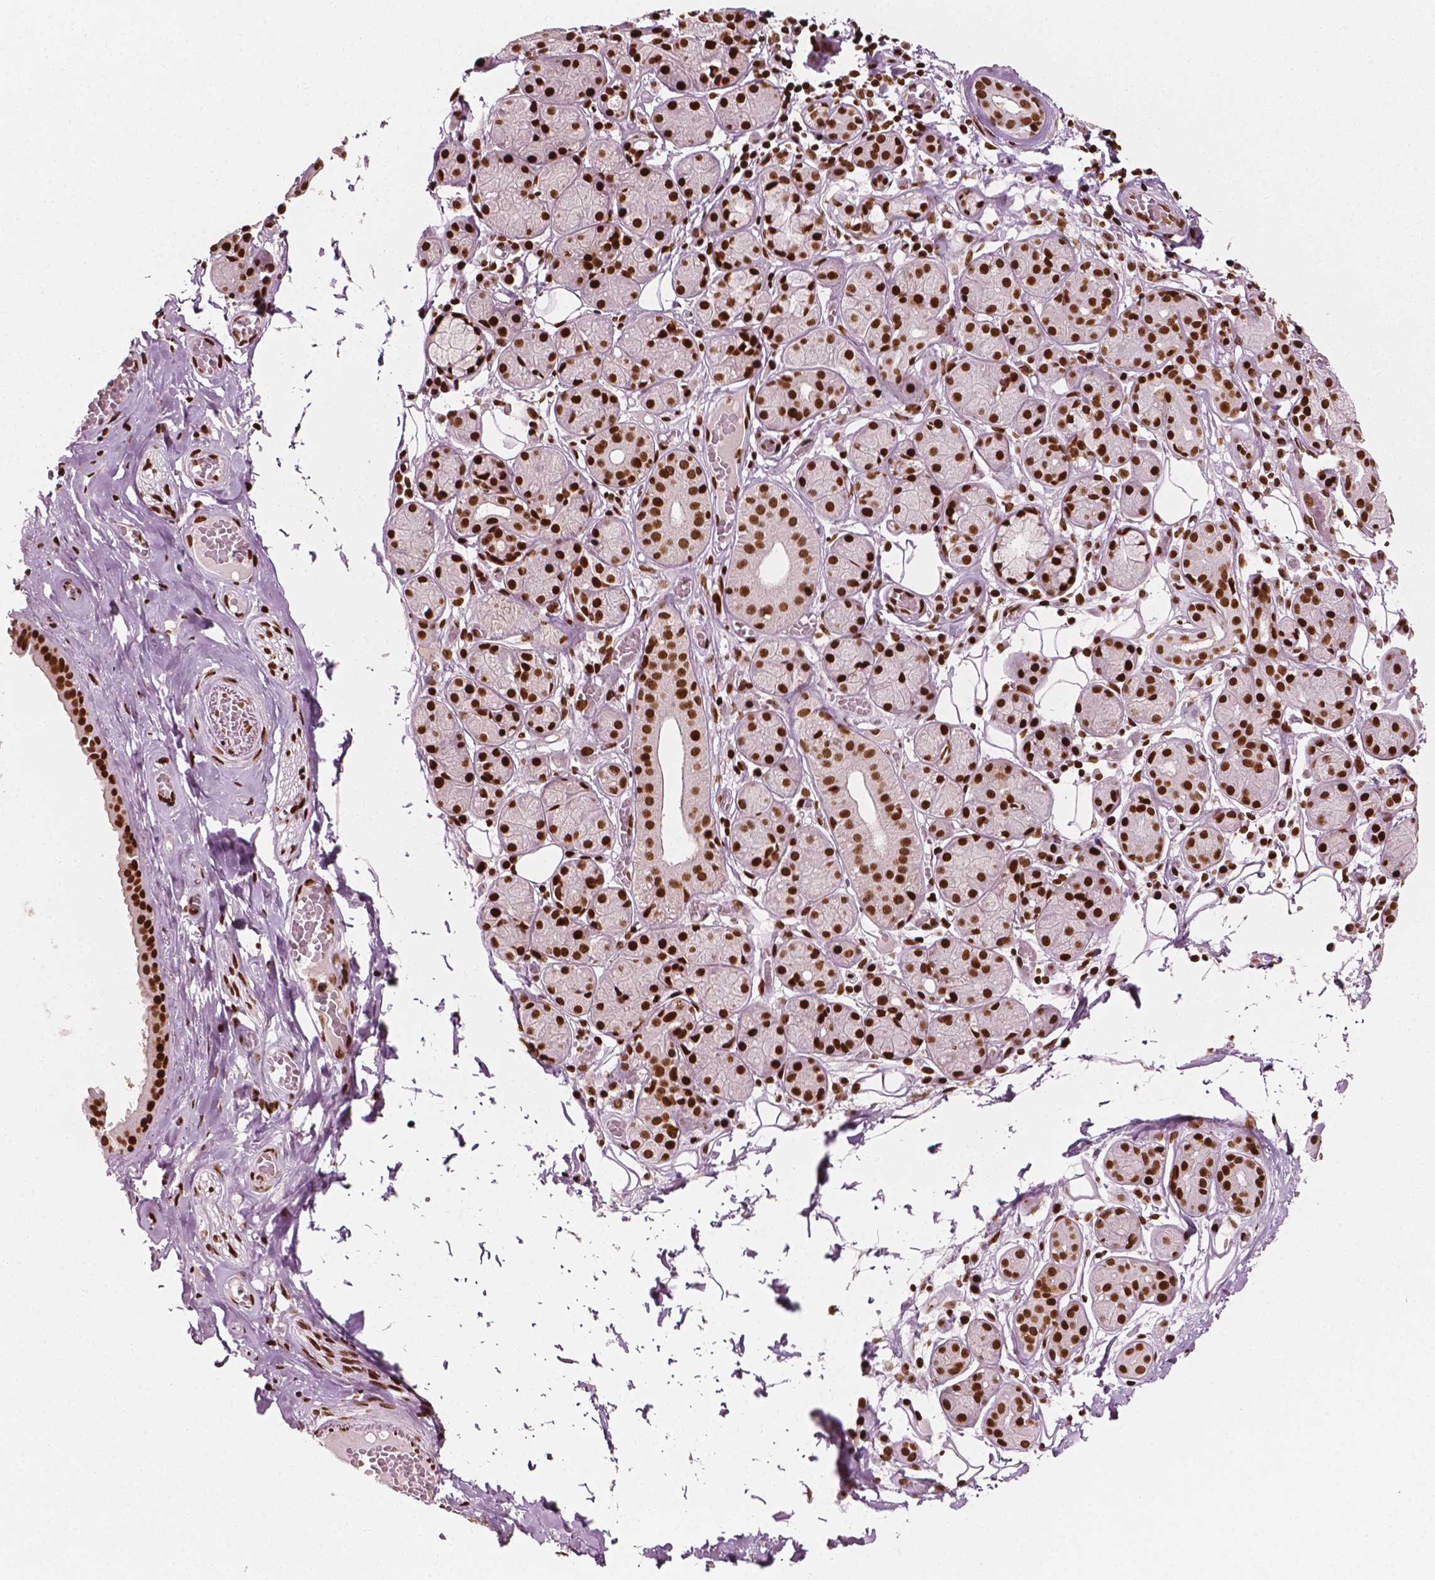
{"staining": {"intensity": "strong", "quantity": ">75%", "location": "nuclear"}, "tissue": "salivary gland", "cell_type": "Glandular cells", "image_type": "normal", "snomed": [{"axis": "morphology", "description": "Normal tissue, NOS"}, {"axis": "topography", "description": "Salivary gland"}, {"axis": "topography", "description": "Peripheral nerve tissue"}], "caption": "Salivary gland stained for a protein shows strong nuclear positivity in glandular cells.", "gene": "CTCF", "patient": {"sex": "male", "age": 71}}